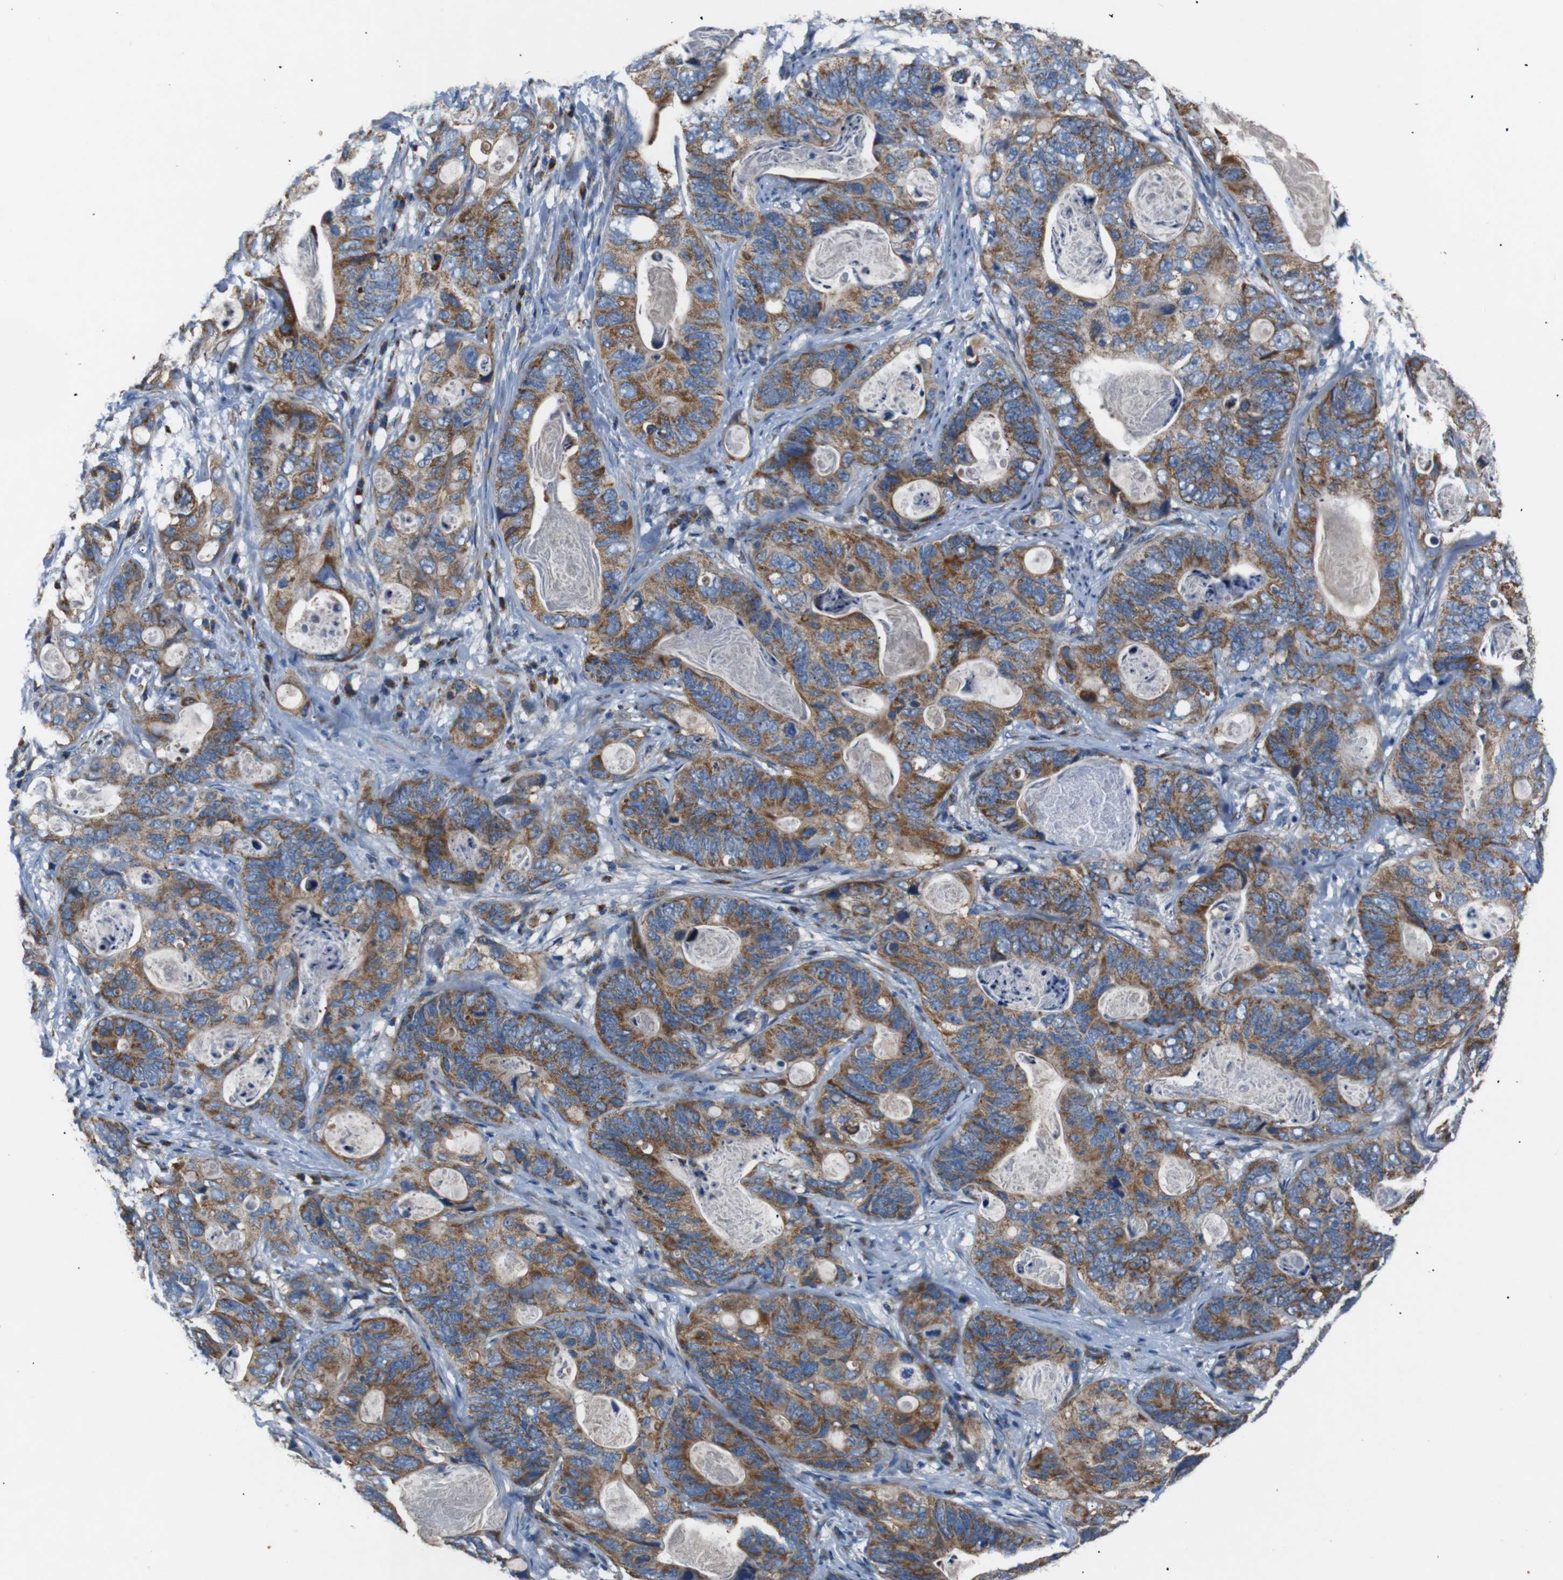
{"staining": {"intensity": "moderate", "quantity": ">75%", "location": "cytoplasmic/membranous"}, "tissue": "stomach cancer", "cell_type": "Tumor cells", "image_type": "cancer", "snomed": [{"axis": "morphology", "description": "Adenocarcinoma, NOS"}, {"axis": "topography", "description": "Stomach"}], "caption": "Moderate cytoplasmic/membranous staining is appreciated in about >75% of tumor cells in stomach adenocarcinoma. (brown staining indicates protein expression, while blue staining denotes nuclei).", "gene": "NETO2", "patient": {"sex": "female", "age": 89}}